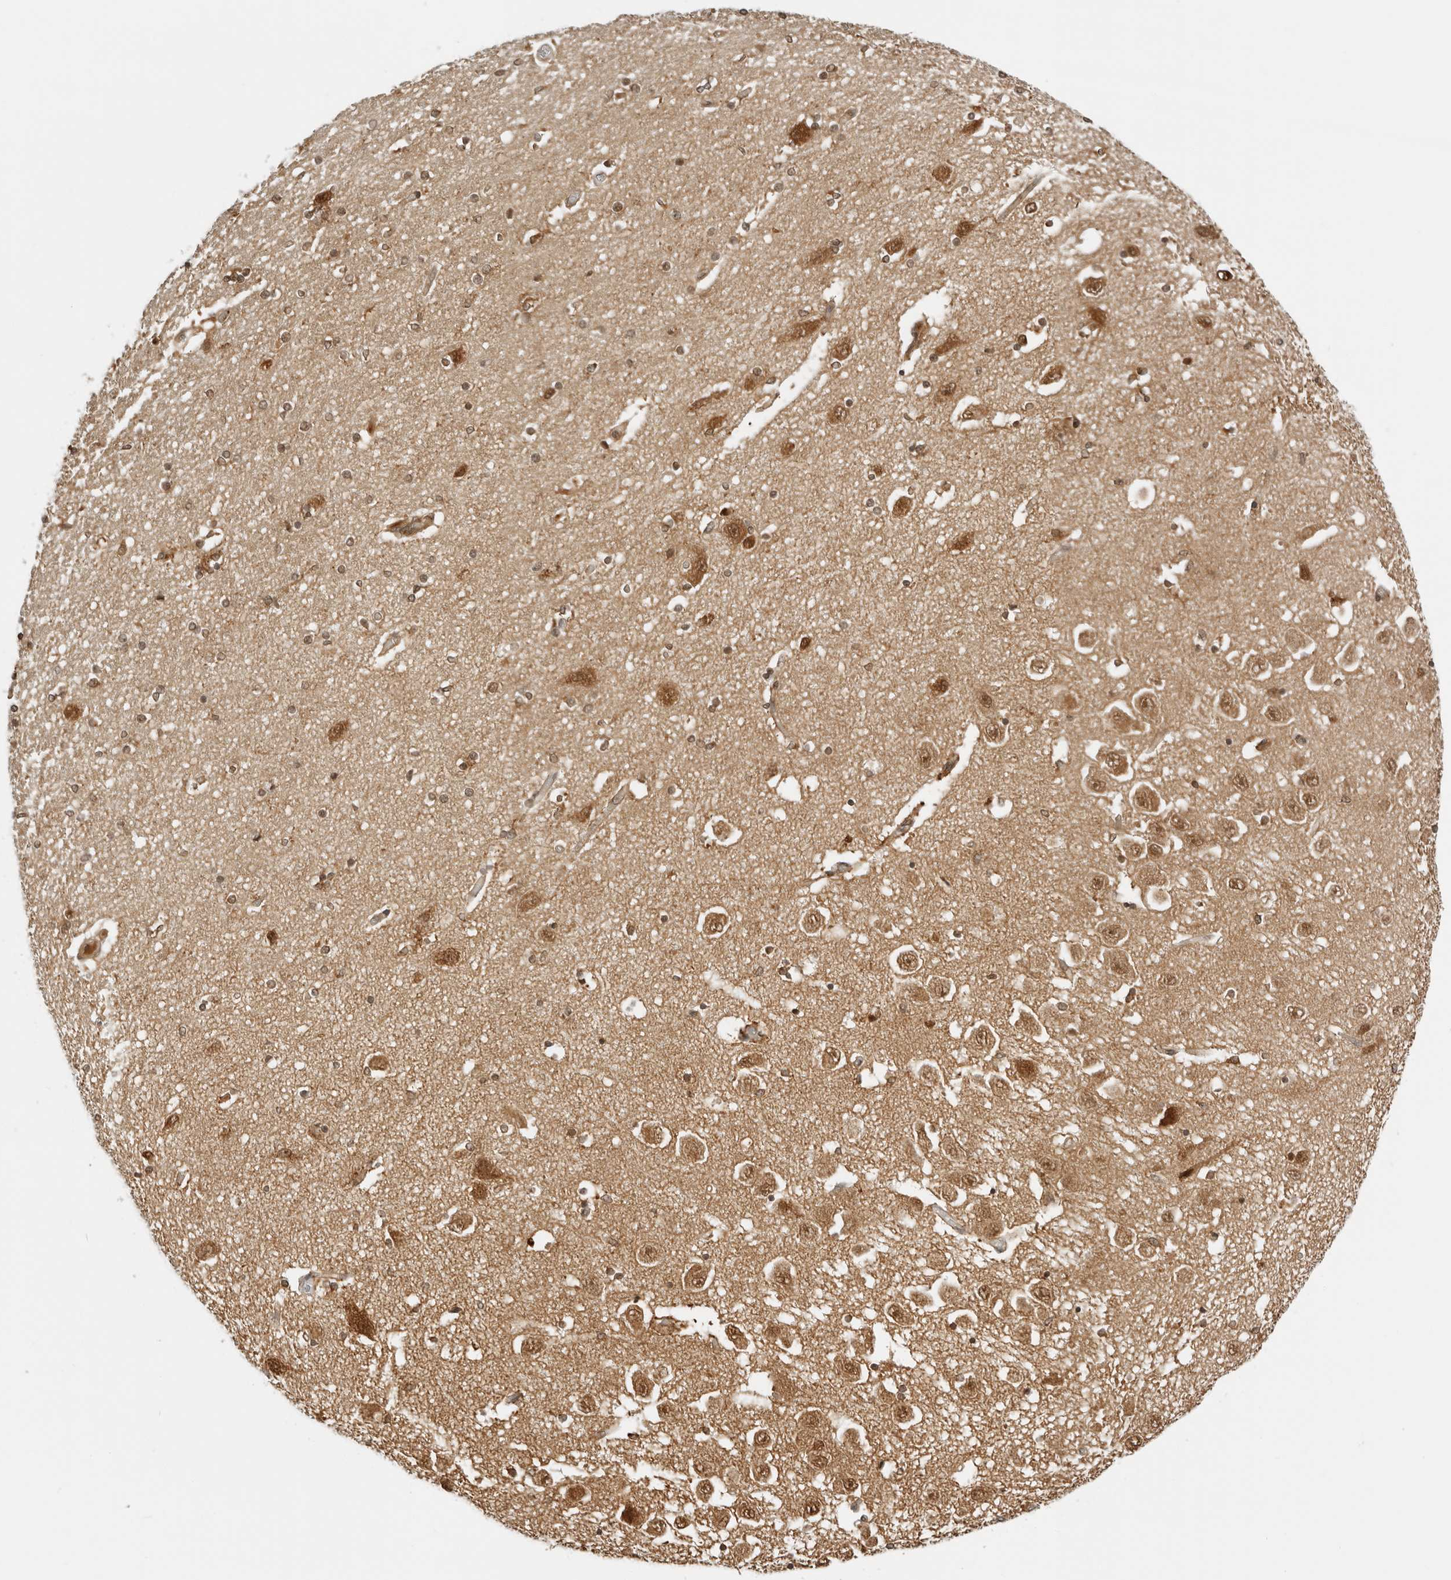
{"staining": {"intensity": "moderate", "quantity": "25%-75%", "location": "cytoplasmic/membranous"}, "tissue": "hippocampus", "cell_type": "Glial cells", "image_type": "normal", "snomed": [{"axis": "morphology", "description": "Normal tissue, NOS"}, {"axis": "topography", "description": "Hippocampus"}], "caption": "Immunohistochemistry (IHC) (DAB (3,3'-diaminobenzidine)) staining of normal hippocampus displays moderate cytoplasmic/membranous protein expression in approximately 25%-75% of glial cells.", "gene": "RC3H1", "patient": {"sex": "female", "age": 54}}